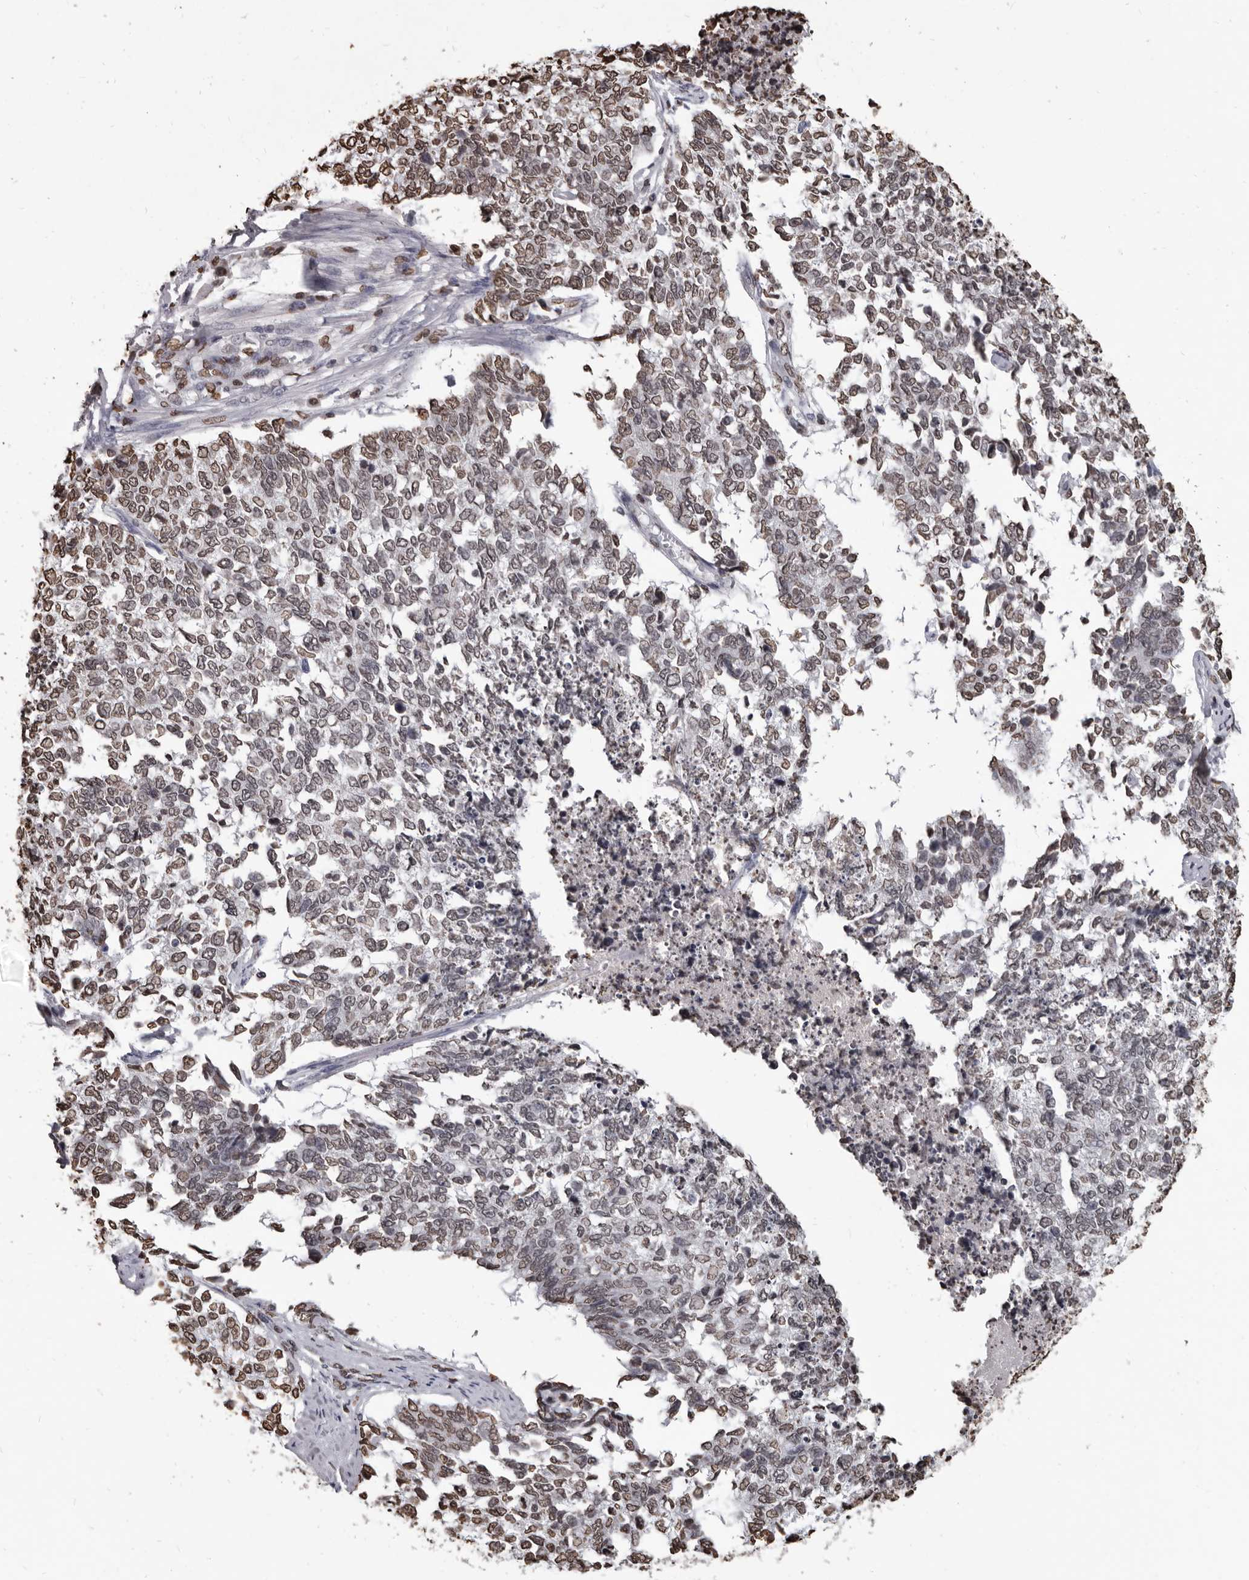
{"staining": {"intensity": "moderate", "quantity": ">75%", "location": "nuclear"}, "tissue": "cervical cancer", "cell_type": "Tumor cells", "image_type": "cancer", "snomed": [{"axis": "morphology", "description": "Squamous cell carcinoma, NOS"}, {"axis": "topography", "description": "Cervix"}], "caption": "The immunohistochemical stain highlights moderate nuclear staining in tumor cells of cervical cancer tissue.", "gene": "AHR", "patient": {"sex": "female", "age": 63}}